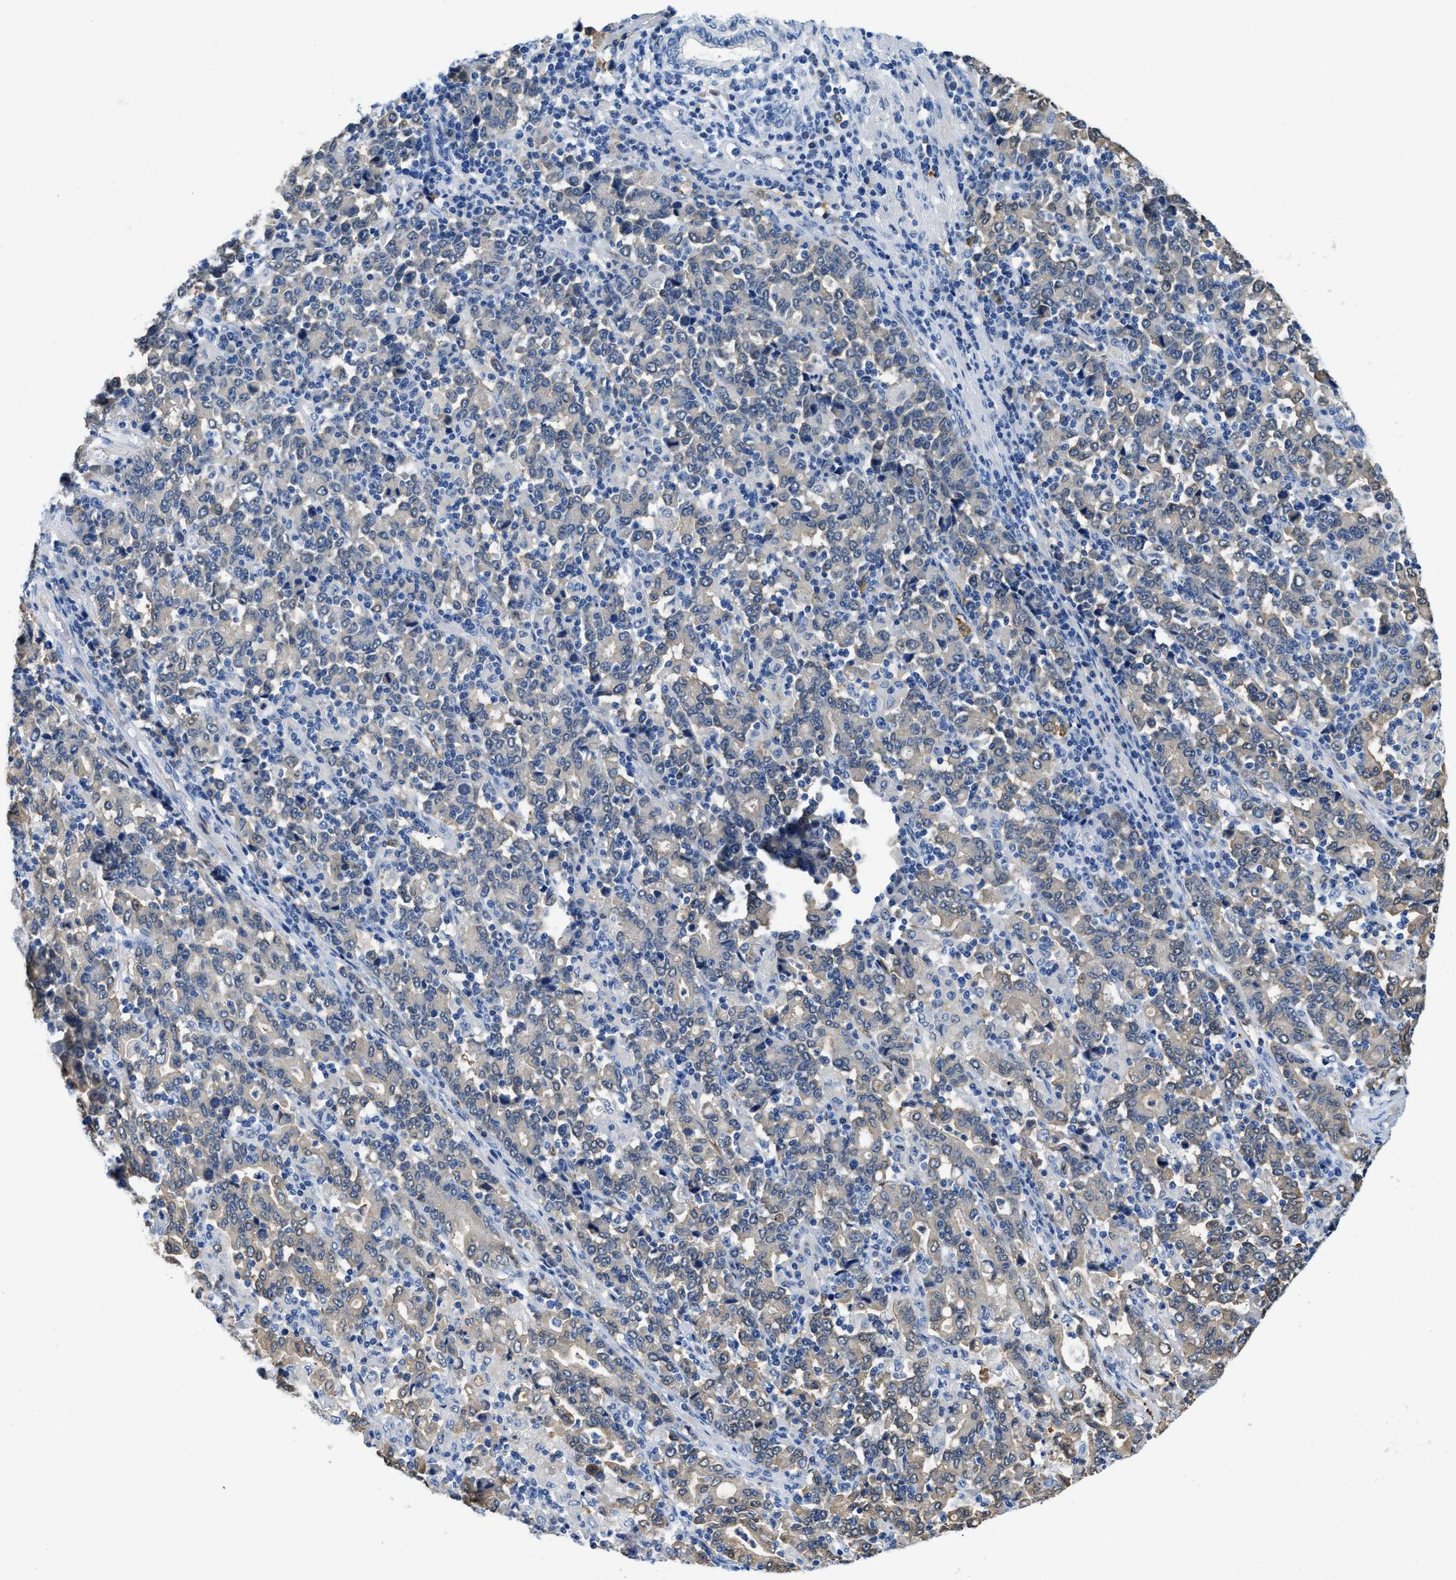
{"staining": {"intensity": "weak", "quantity": "<25%", "location": "cytoplasmic/membranous"}, "tissue": "stomach cancer", "cell_type": "Tumor cells", "image_type": "cancer", "snomed": [{"axis": "morphology", "description": "Adenocarcinoma, NOS"}, {"axis": "topography", "description": "Stomach, upper"}], "caption": "This is an IHC histopathology image of stomach adenocarcinoma. There is no staining in tumor cells.", "gene": "SPEG", "patient": {"sex": "male", "age": 69}}